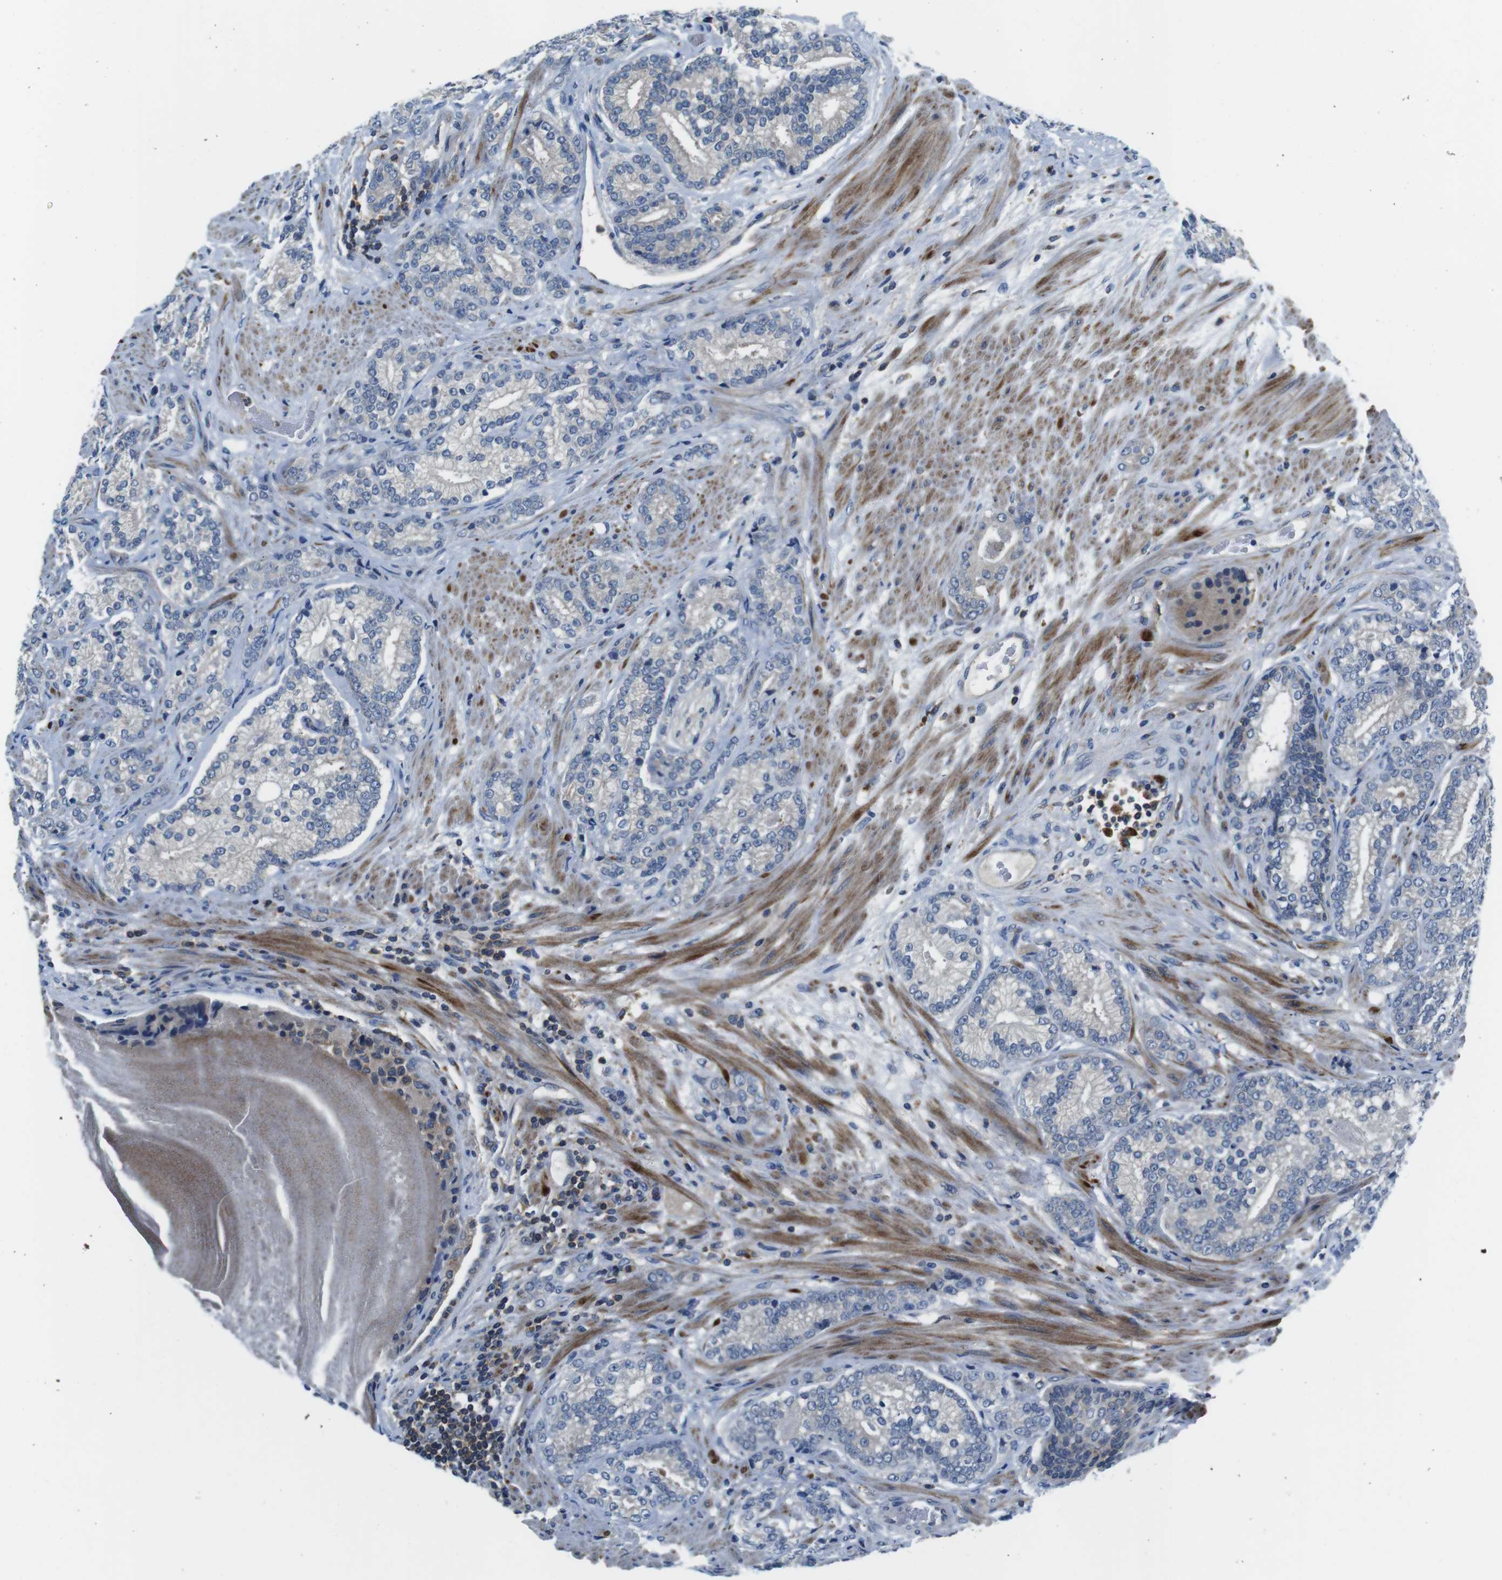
{"staining": {"intensity": "negative", "quantity": "none", "location": "none"}, "tissue": "prostate cancer", "cell_type": "Tumor cells", "image_type": "cancer", "snomed": [{"axis": "morphology", "description": "Adenocarcinoma, High grade"}, {"axis": "topography", "description": "Prostate"}], "caption": "Image shows no significant protein positivity in tumor cells of prostate cancer.", "gene": "PIK3CD", "patient": {"sex": "male", "age": 61}}